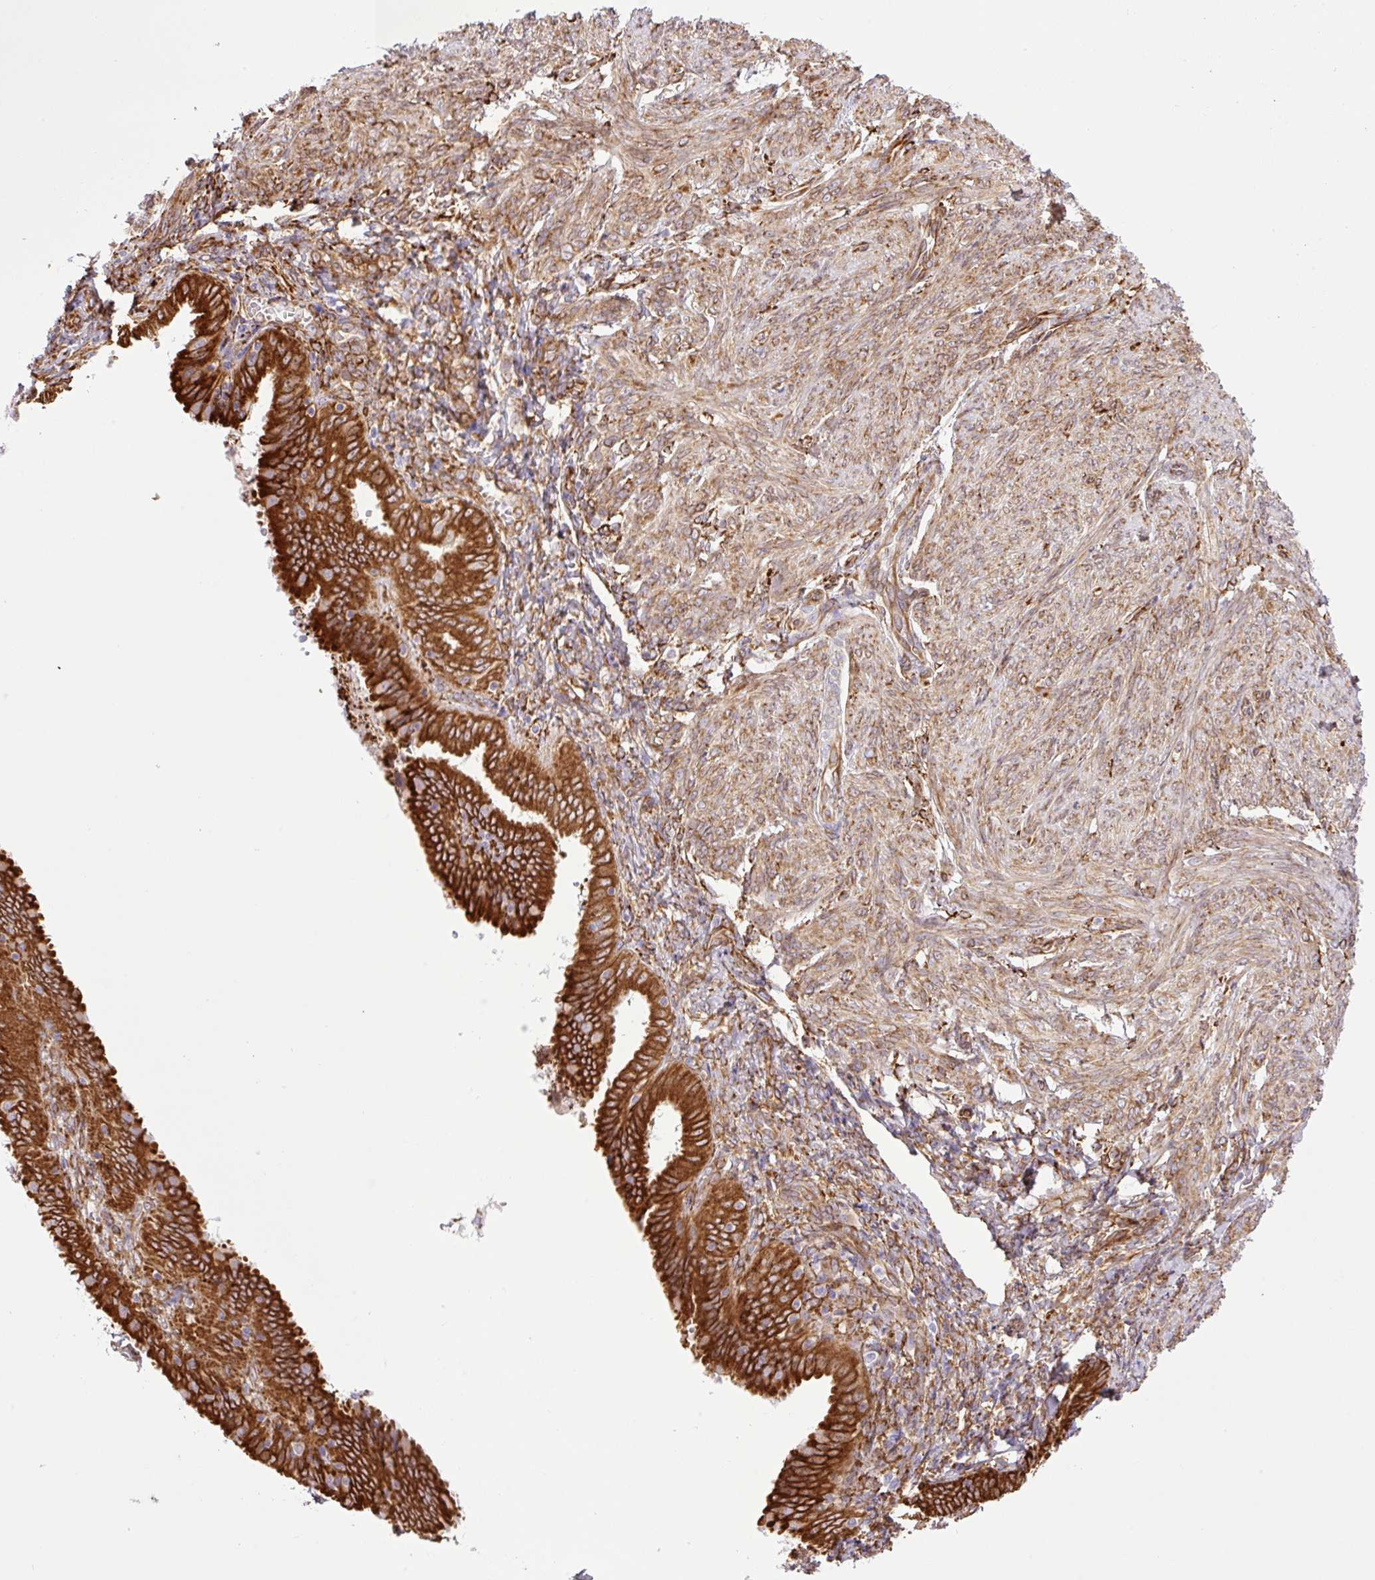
{"staining": {"intensity": "strong", "quantity": ">75%", "location": "cytoplasmic/membranous"}, "tissue": "endometrial cancer", "cell_type": "Tumor cells", "image_type": "cancer", "snomed": [{"axis": "morphology", "description": "Adenocarcinoma, NOS"}, {"axis": "topography", "description": "Endometrium"}], "caption": "An IHC image of neoplastic tissue is shown. Protein staining in brown labels strong cytoplasmic/membranous positivity in endometrial cancer within tumor cells.", "gene": "RAB30", "patient": {"sex": "female", "age": 87}}